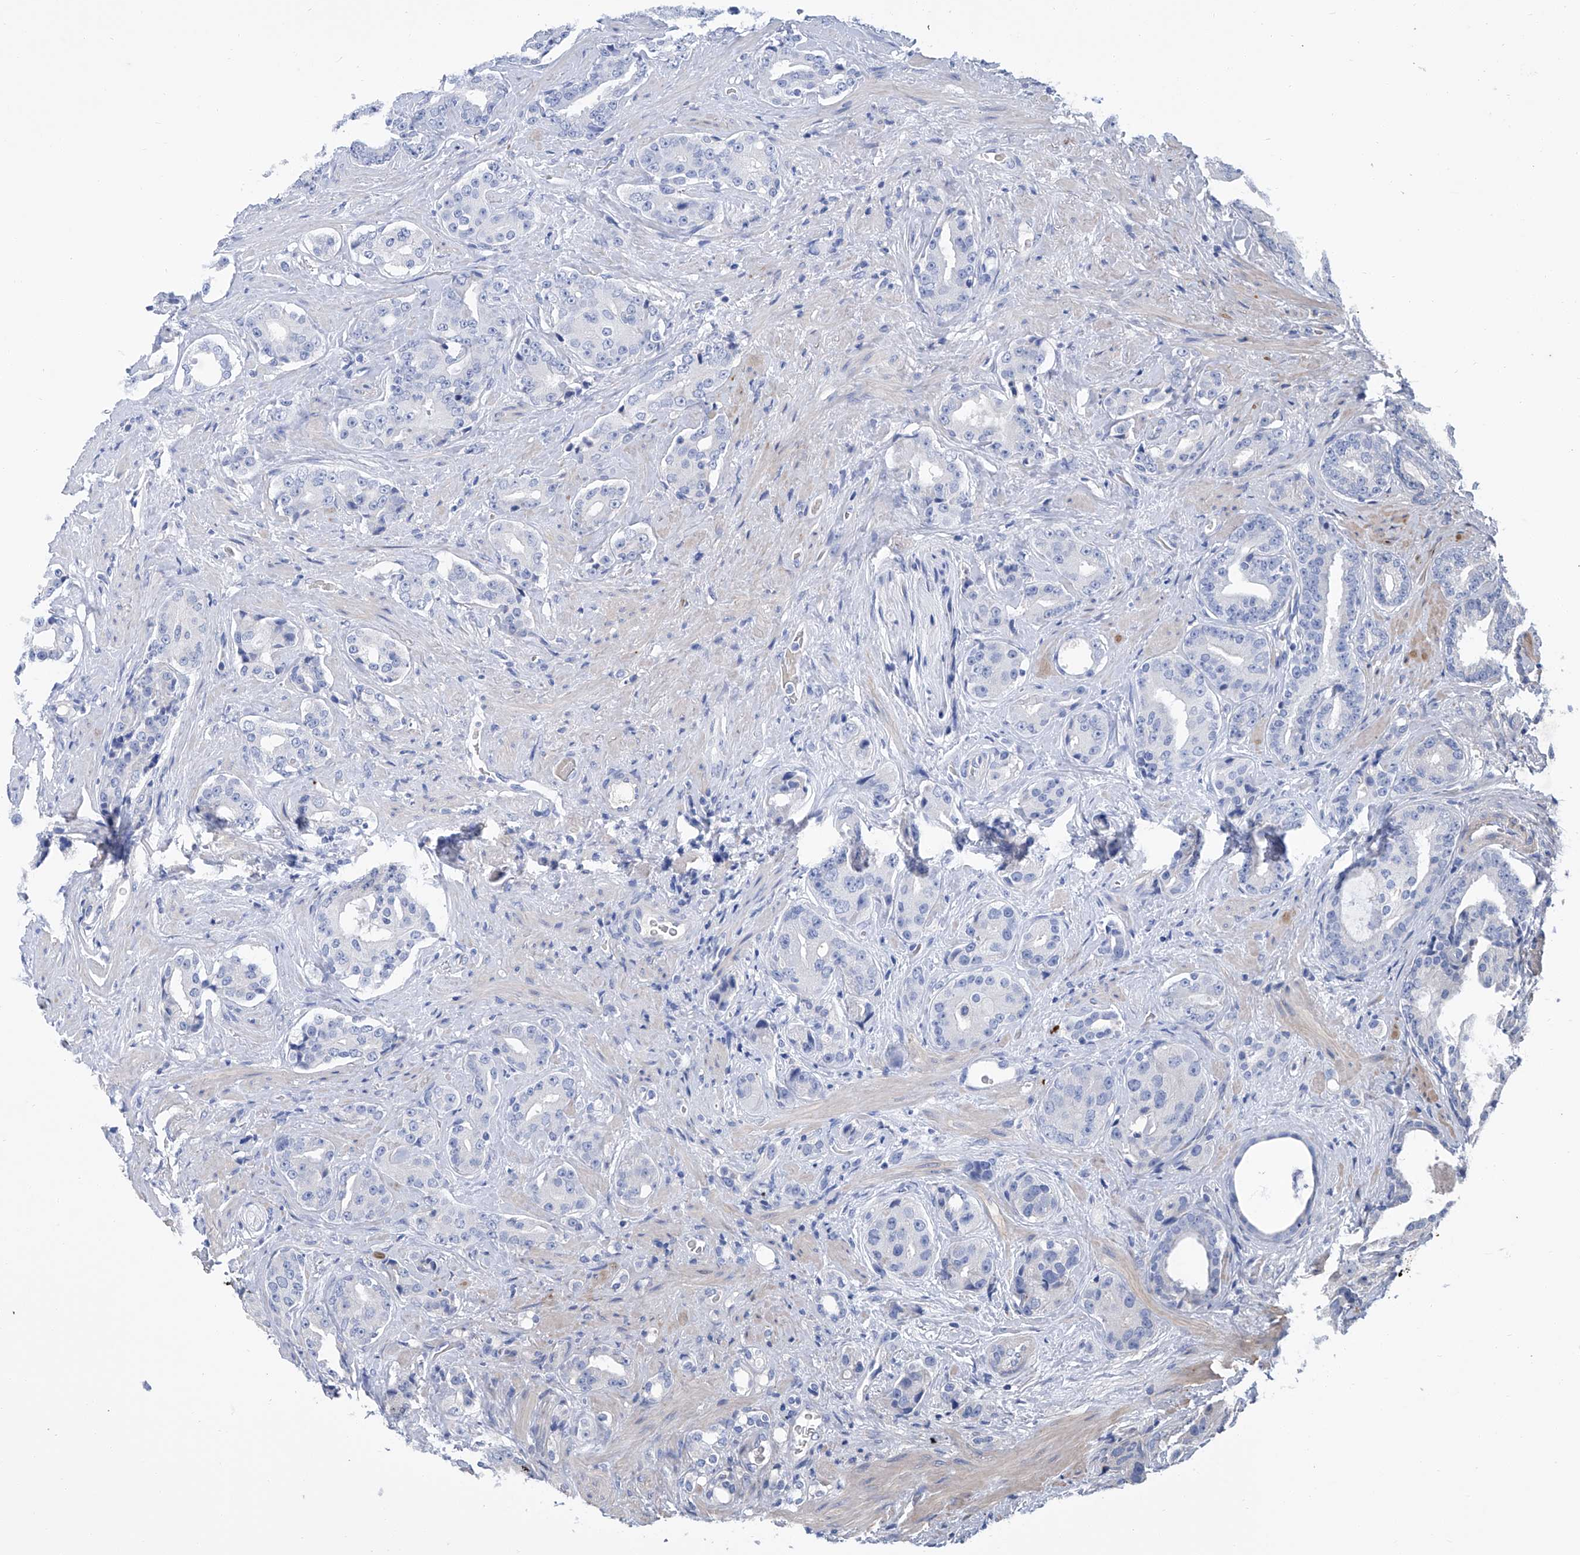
{"staining": {"intensity": "negative", "quantity": "none", "location": "none"}, "tissue": "prostate cancer", "cell_type": "Tumor cells", "image_type": "cancer", "snomed": [{"axis": "morphology", "description": "Adenocarcinoma, High grade"}, {"axis": "topography", "description": "Prostate"}], "caption": "This is an immunohistochemistry (IHC) micrograph of prostate adenocarcinoma (high-grade). There is no staining in tumor cells.", "gene": "GPT", "patient": {"sex": "male", "age": 71}}